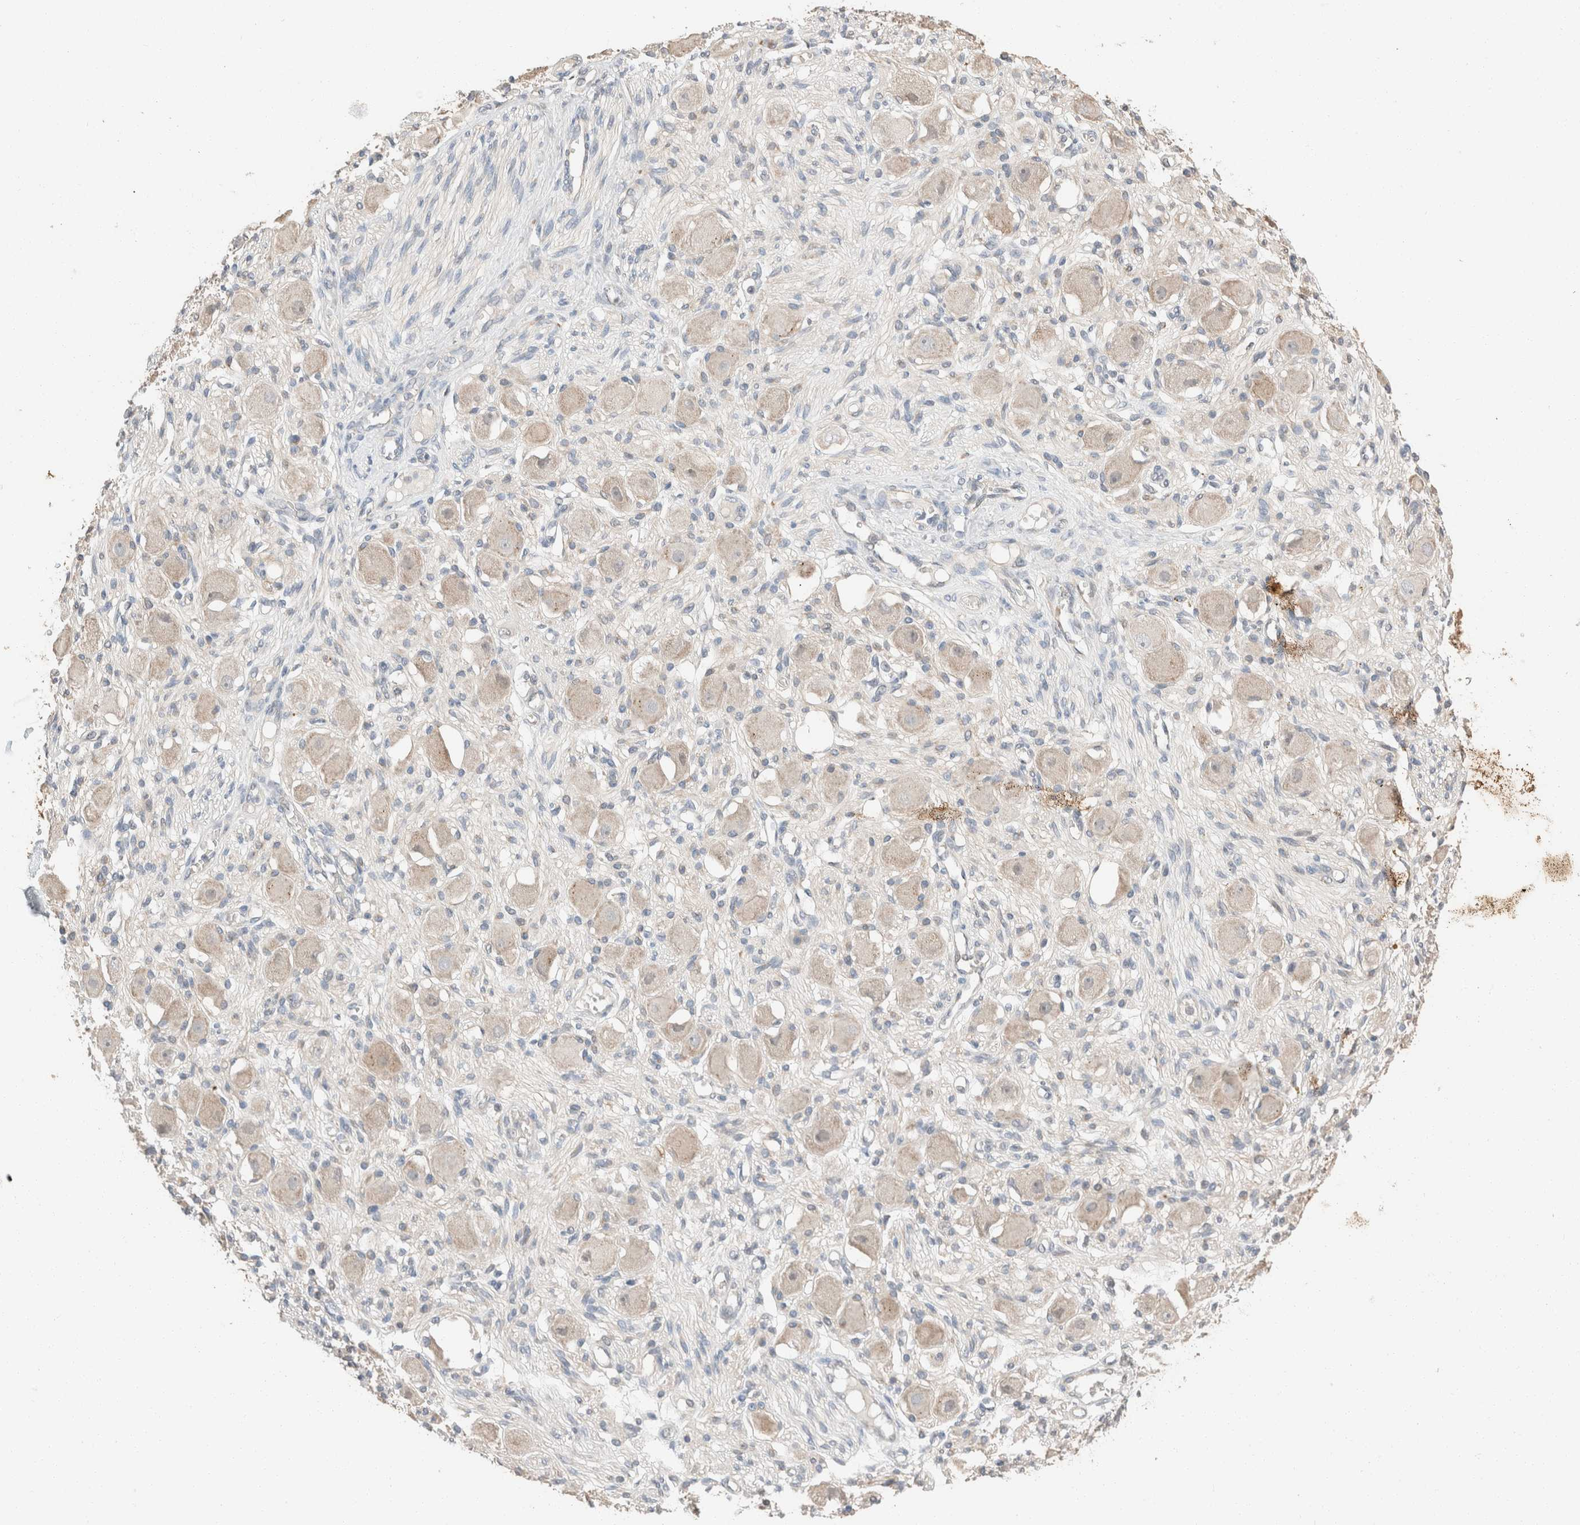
{"staining": {"intensity": "moderate", "quantity": ">75%", "location": "cytoplasmic/membranous"}, "tissue": "adipose tissue", "cell_type": "Adipocytes", "image_type": "normal", "snomed": [{"axis": "morphology", "description": "Normal tissue, NOS"}, {"axis": "topography", "description": "Kidney"}, {"axis": "topography", "description": "Peripheral nerve tissue"}], "caption": "DAB immunohistochemical staining of unremarkable adipose tissue demonstrates moderate cytoplasmic/membranous protein expression in about >75% of adipocytes.", "gene": "TUBD1", "patient": {"sex": "male", "age": 7}}